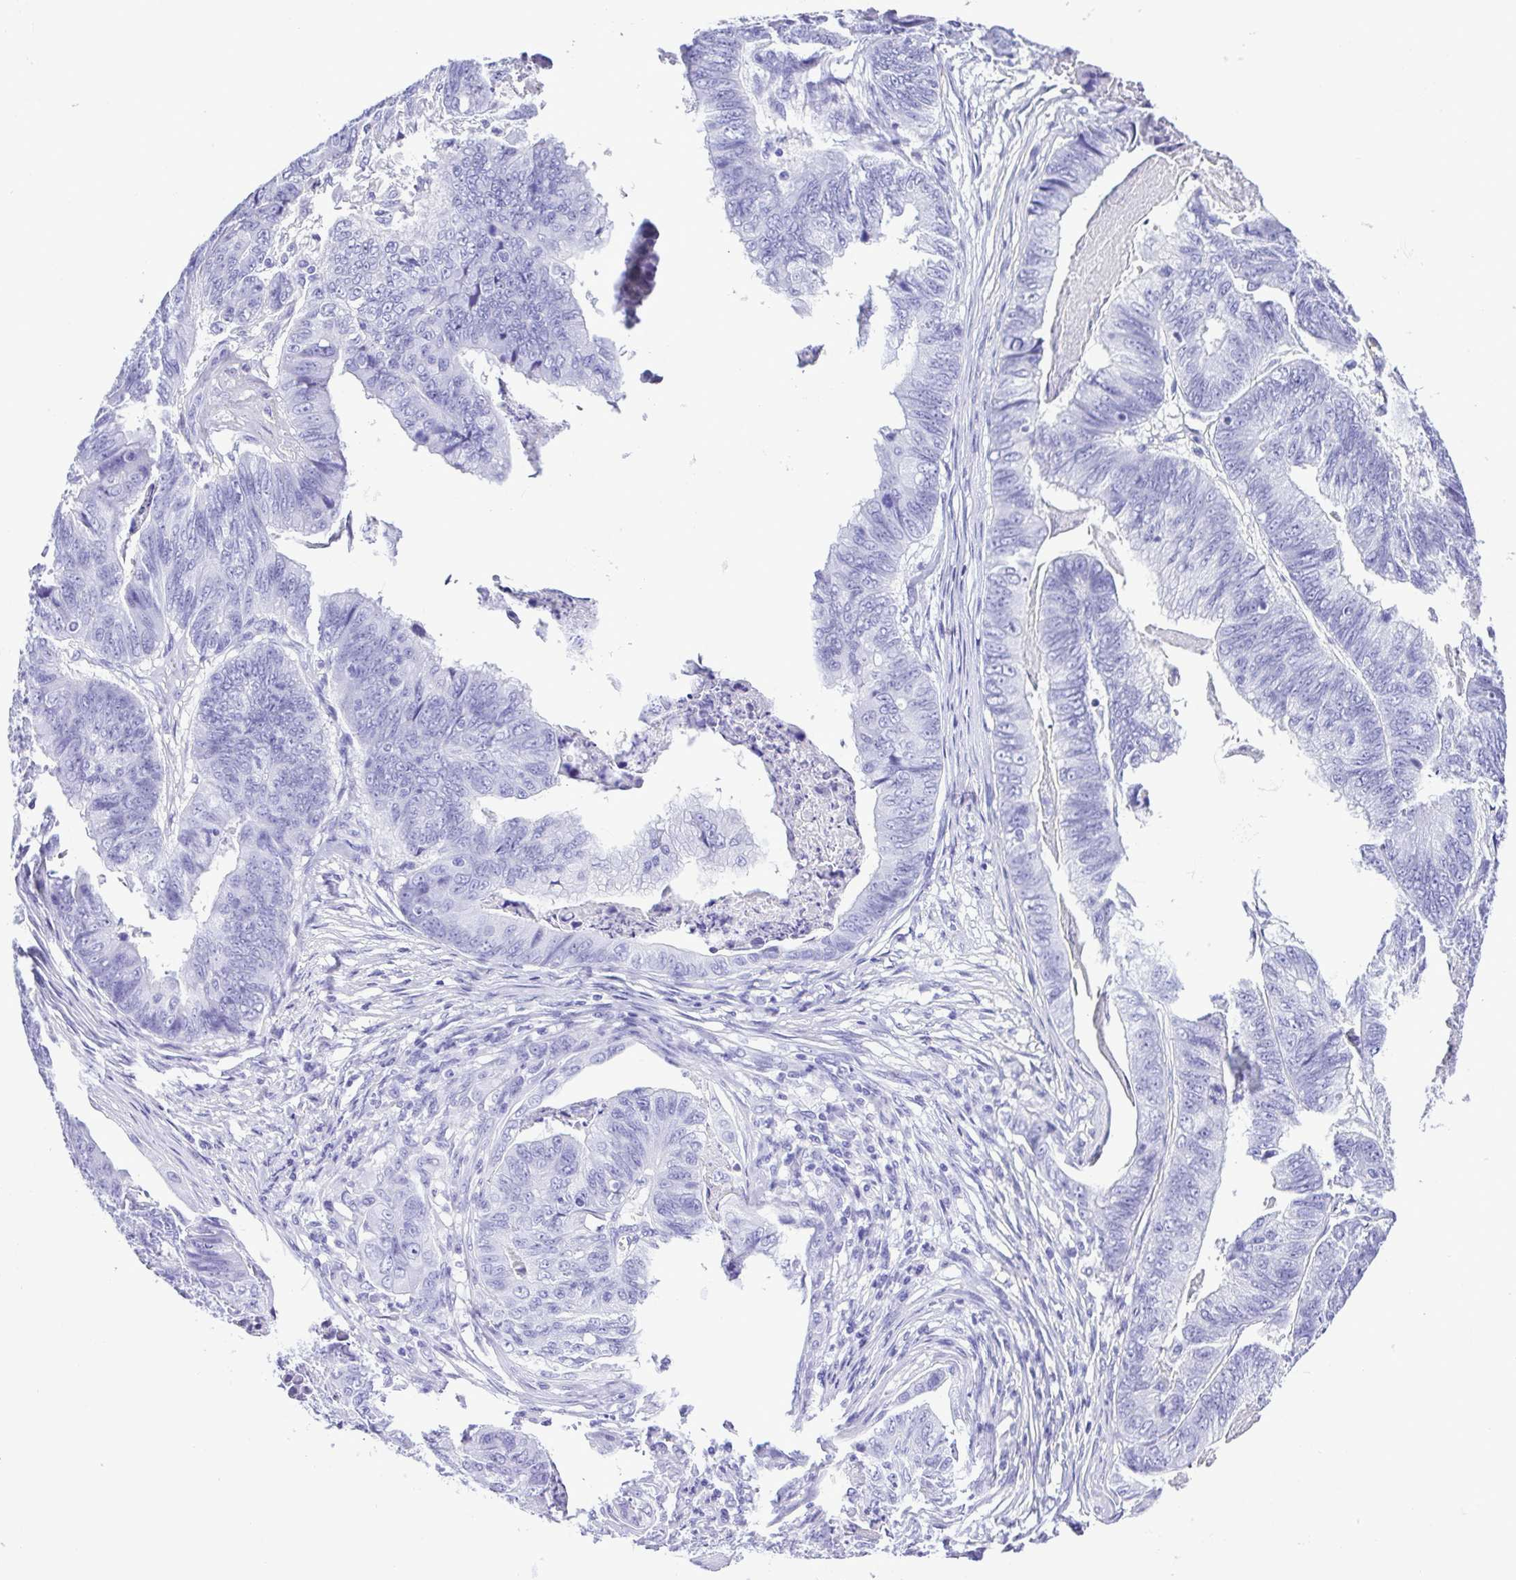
{"staining": {"intensity": "negative", "quantity": "none", "location": "none"}, "tissue": "stomach cancer", "cell_type": "Tumor cells", "image_type": "cancer", "snomed": [{"axis": "morphology", "description": "Adenocarcinoma, NOS"}, {"axis": "topography", "description": "Stomach, lower"}], "caption": "Adenocarcinoma (stomach) stained for a protein using immunohistochemistry displays no expression tumor cells.", "gene": "SYT1", "patient": {"sex": "male", "age": 77}}